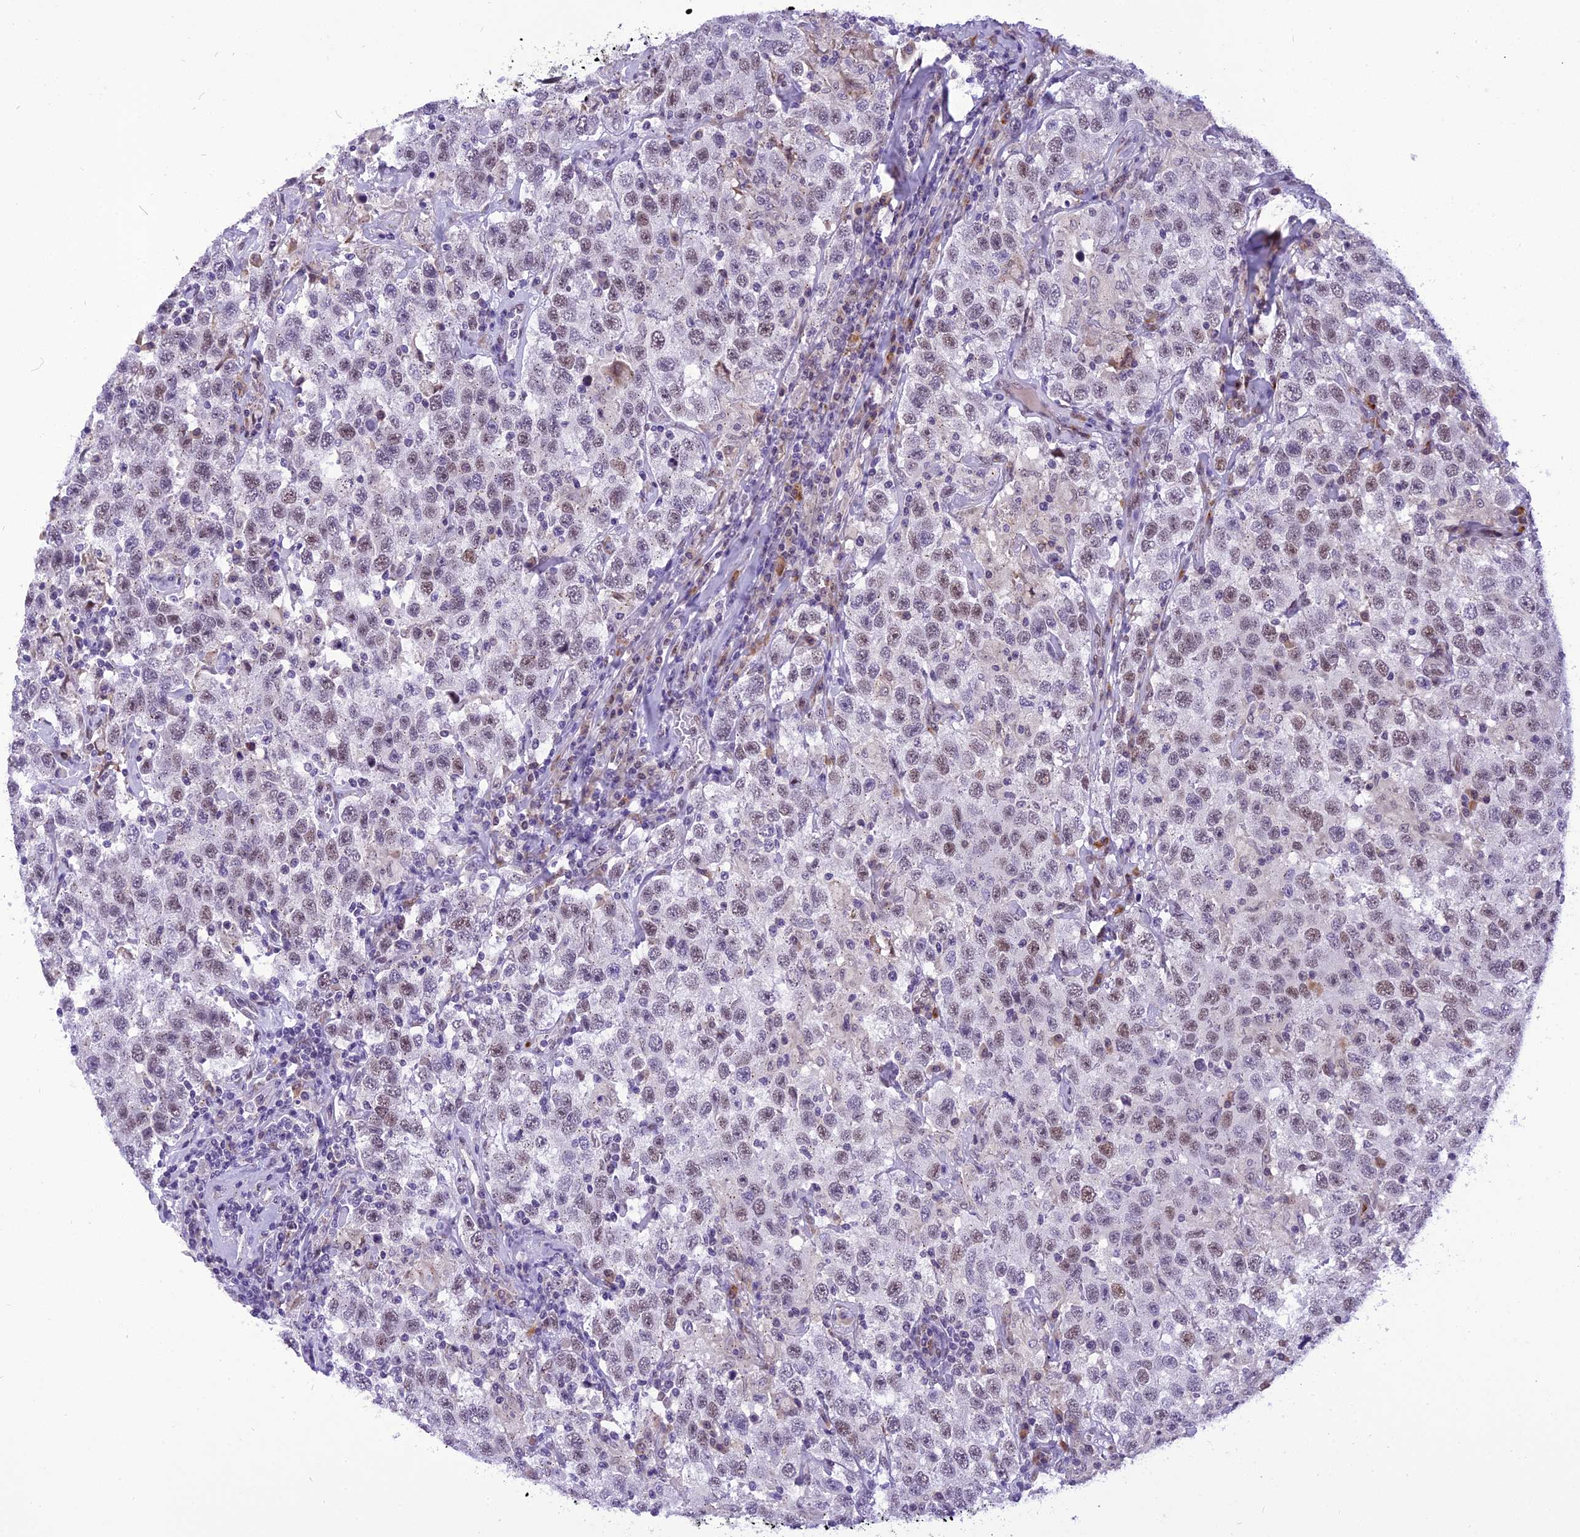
{"staining": {"intensity": "weak", "quantity": "25%-75%", "location": "nuclear"}, "tissue": "testis cancer", "cell_type": "Tumor cells", "image_type": "cancer", "snomed": [{"axis": "morphology", "description": "Seminoma, NOS"}, {"axis": "topography", "description": "Testis"}], "caption": "Immunohistochemical staining of seminoma (testis) shows low levels of weak nuclear staining in about 25%-75% of tumor cells. (DAB IHC, brown staining for protein, blue staining for nuclei).", "gene": "IRF2BP1", "patient": {"sex": "male", "age": 41}}